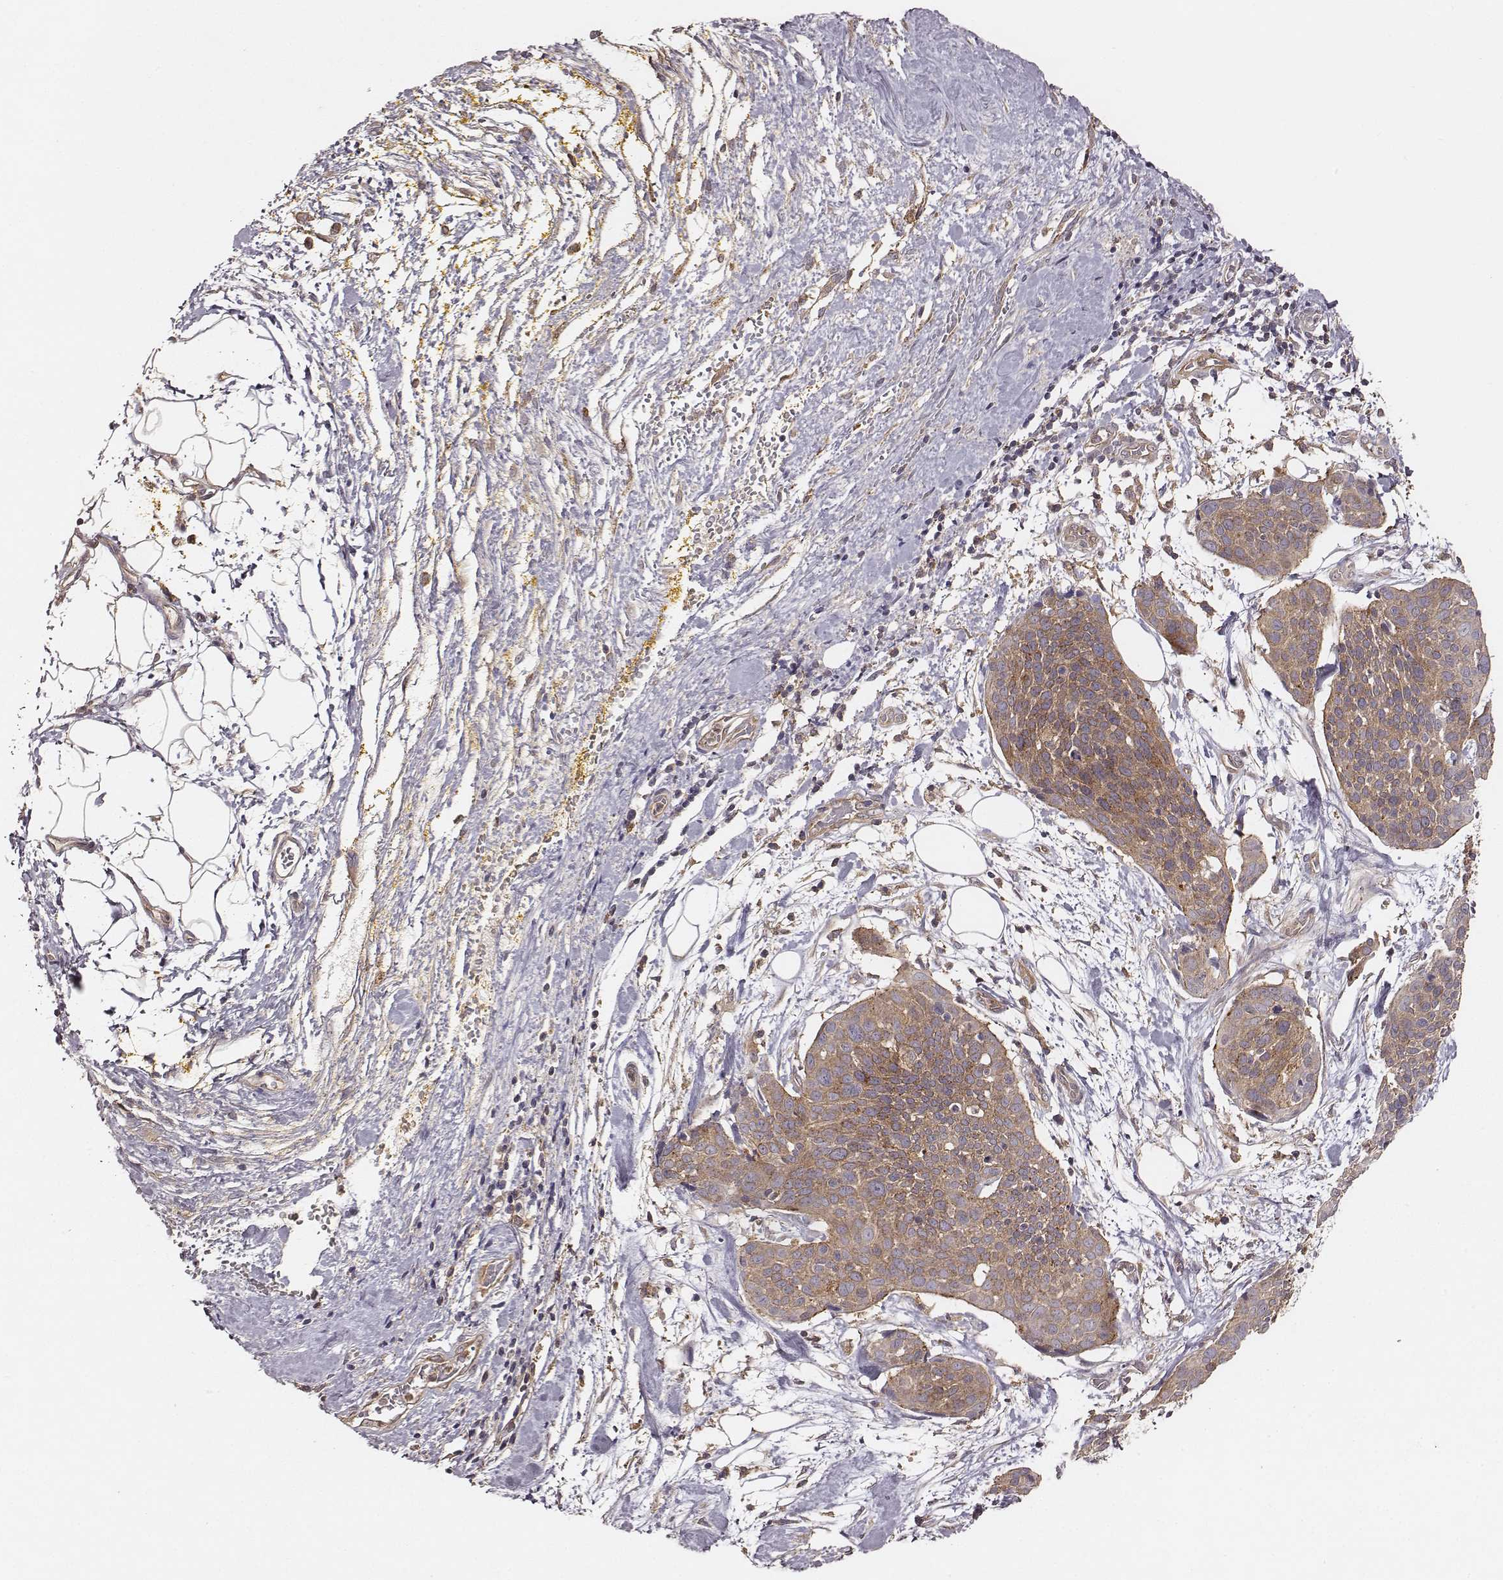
{"staining": {"intensity": "weak", "quantity": ">75%", "location": "cytoplasmic/membranous"}, "tissue": "cervical cancer", "cell_type": "Tumor cells", "image_type": "cancer", "snomed": [{"axis": "morphology", "description": "Squamous cell carcinoma, NOS"}, {"axis": "topography", "description": "Cervix"}], "caption": "Immunohistochemical staining of human squamous cell carcinoma (cervical) demonstrates weak cytoplasmic/membranous protein expression in about >75% of tumor cells. Nuclei are stained in blue.", "gene": "VPS26A", "patient": {"sex": "female", "age": 39}}